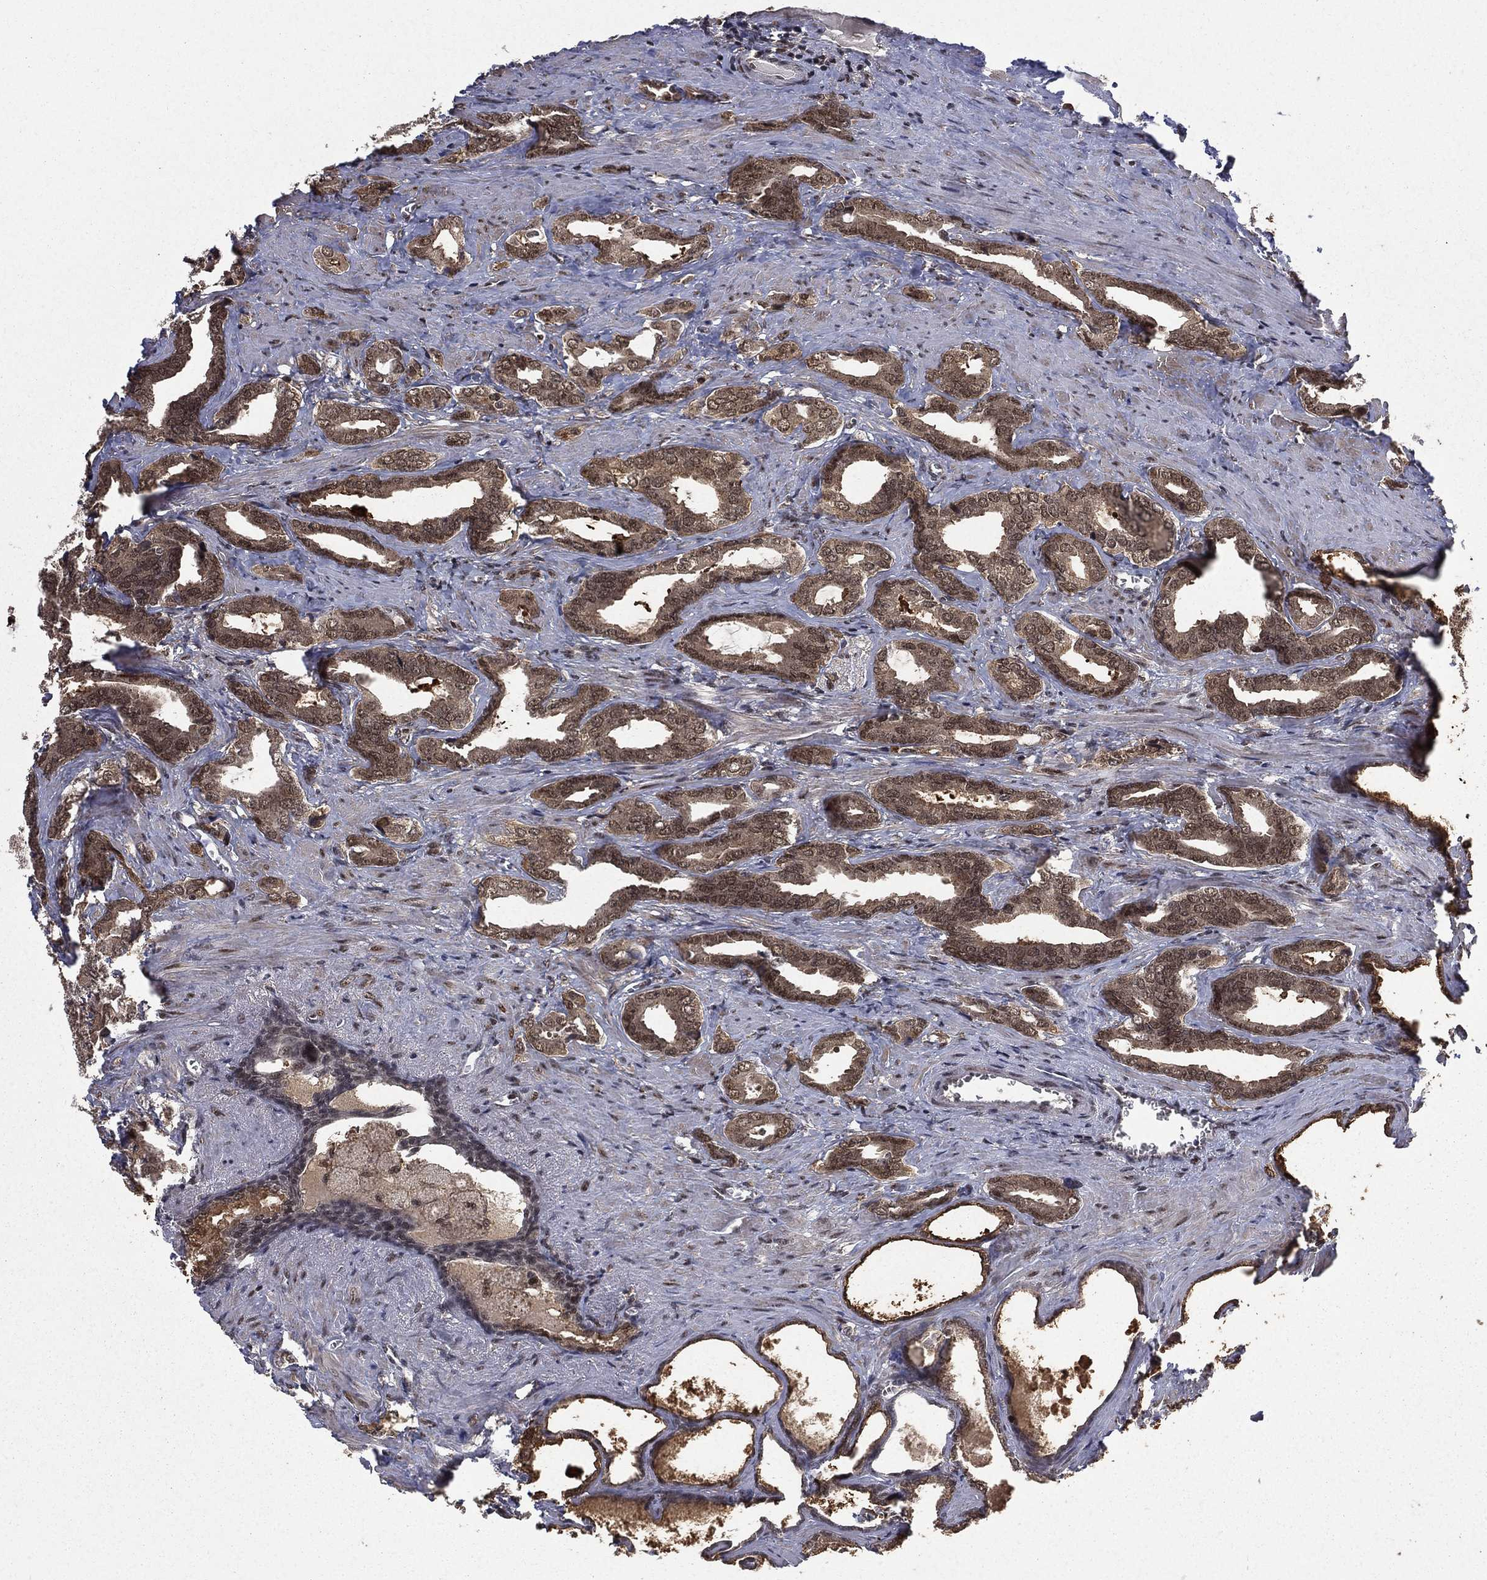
{"staining": {"intensity": "moderate", "quantity": ">75%", "location": "cytoplasmic/membranous,nuclear"}, "tissue": "prostate cancer", "cell_type": "Tumor cells", "image_type": "cancer", "snomed": [{"axis": "morphology", "description": "Adenocarcinoma, NOS"}, {"axis": "topography", "description": "Prostate"}], "caption": "Immunohistochemistry (IHC) micrograph of human adenocarcinoma (prostate) stained for a protein (brown), which exhibits medium levels of moderate cytoplasmic/membranous and nuclear positivity in approximately >75% of tumor cells.", "gene": "JMJD6", "patient": {"sex": "male", "age": 66}}